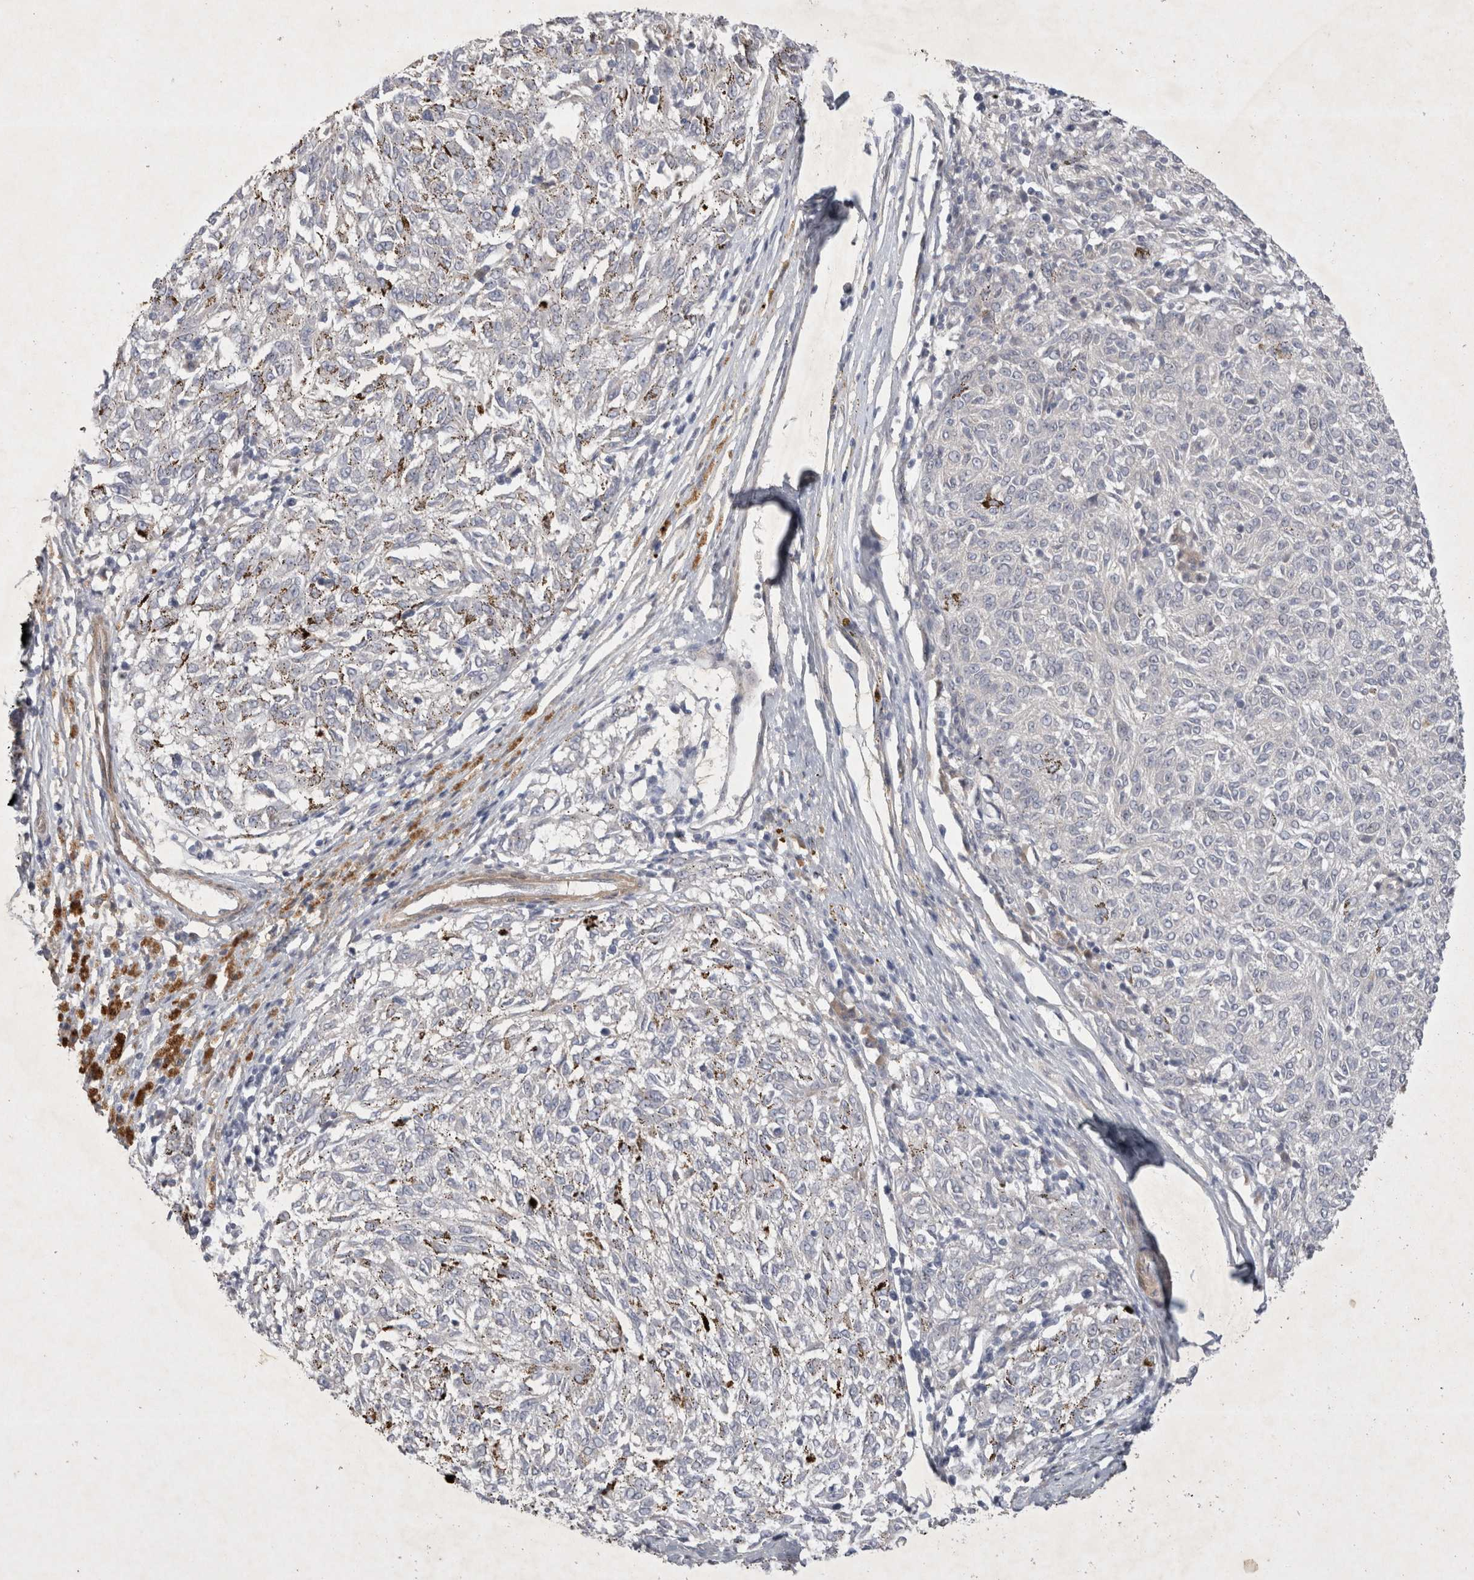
{"staining": {"intensity": "negative", "quantity": "none", "location": "none"}, "tissue": "melanoma", "cell_type": "Tumor cells", "image_type": "cancer", "snomed": [{"axis": "morphology", "description": "Malignant melanoma, NOS"}, {"axis": "topography", "description": "Skin"}], "caption": "IHC of human melanoma shows no staining in tumor cells.", "gene": "BZW2", "patient": {"sex": "female", "age": 72}}